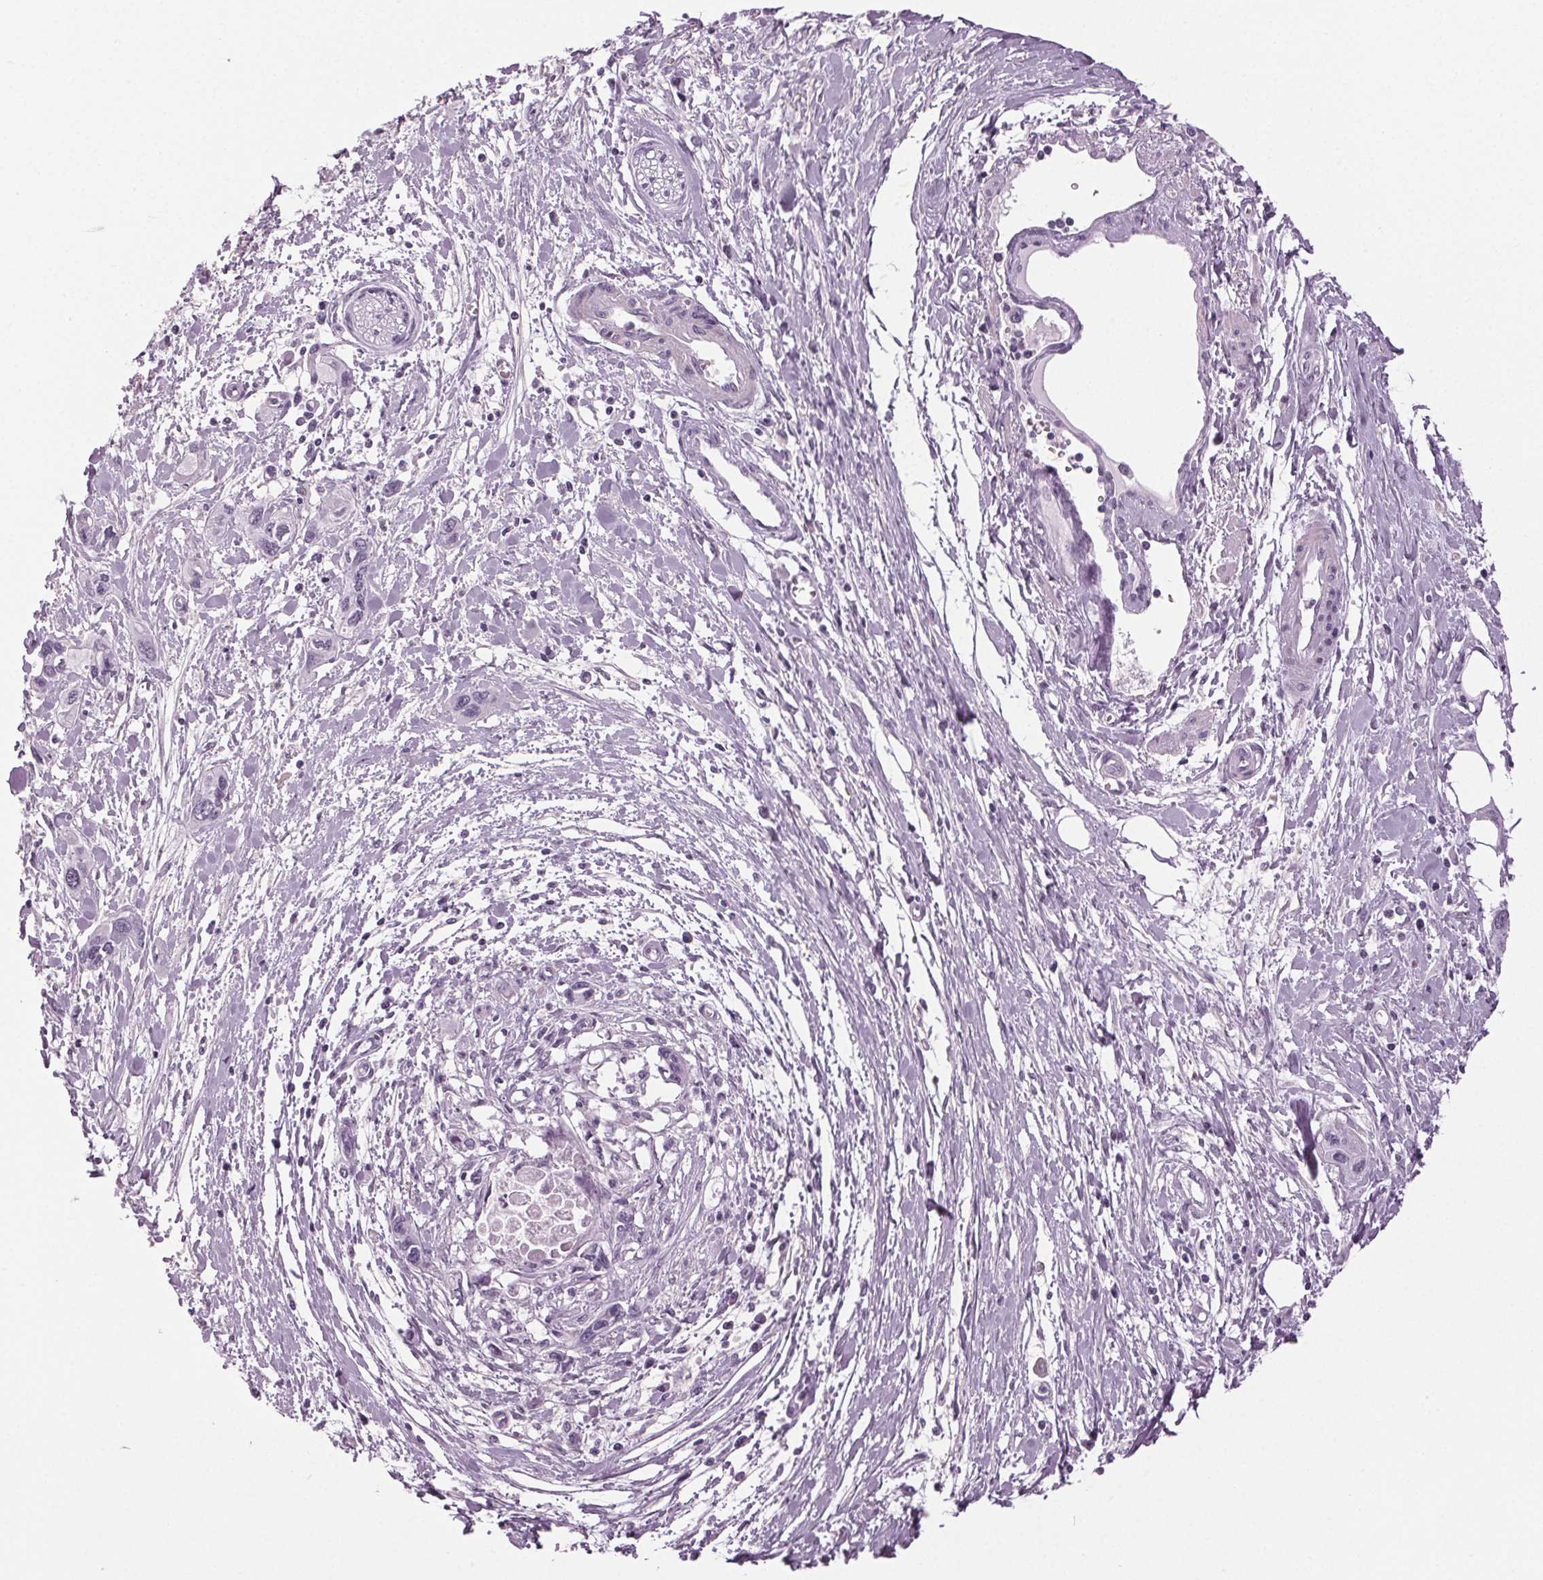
{"staining": {"intensity": "negative", "quantity": "none", "location": "none"}, "tissue": "pancreatic cancer", "cell_type": "Tumor cells", "image_type": "cancer", "snomed": [{"axis": "morphology", "description": "Adenocarcinoma, NOS"}, {"axis": "topography", "description": "Pancreas"}], "caption": "Pancreatic adenocarcinoma was stained to show a protein in brown. There is no significant staining in tumor cells.", "gene": "DNAH12", "patient": {"sex": "male", "age": 60}}